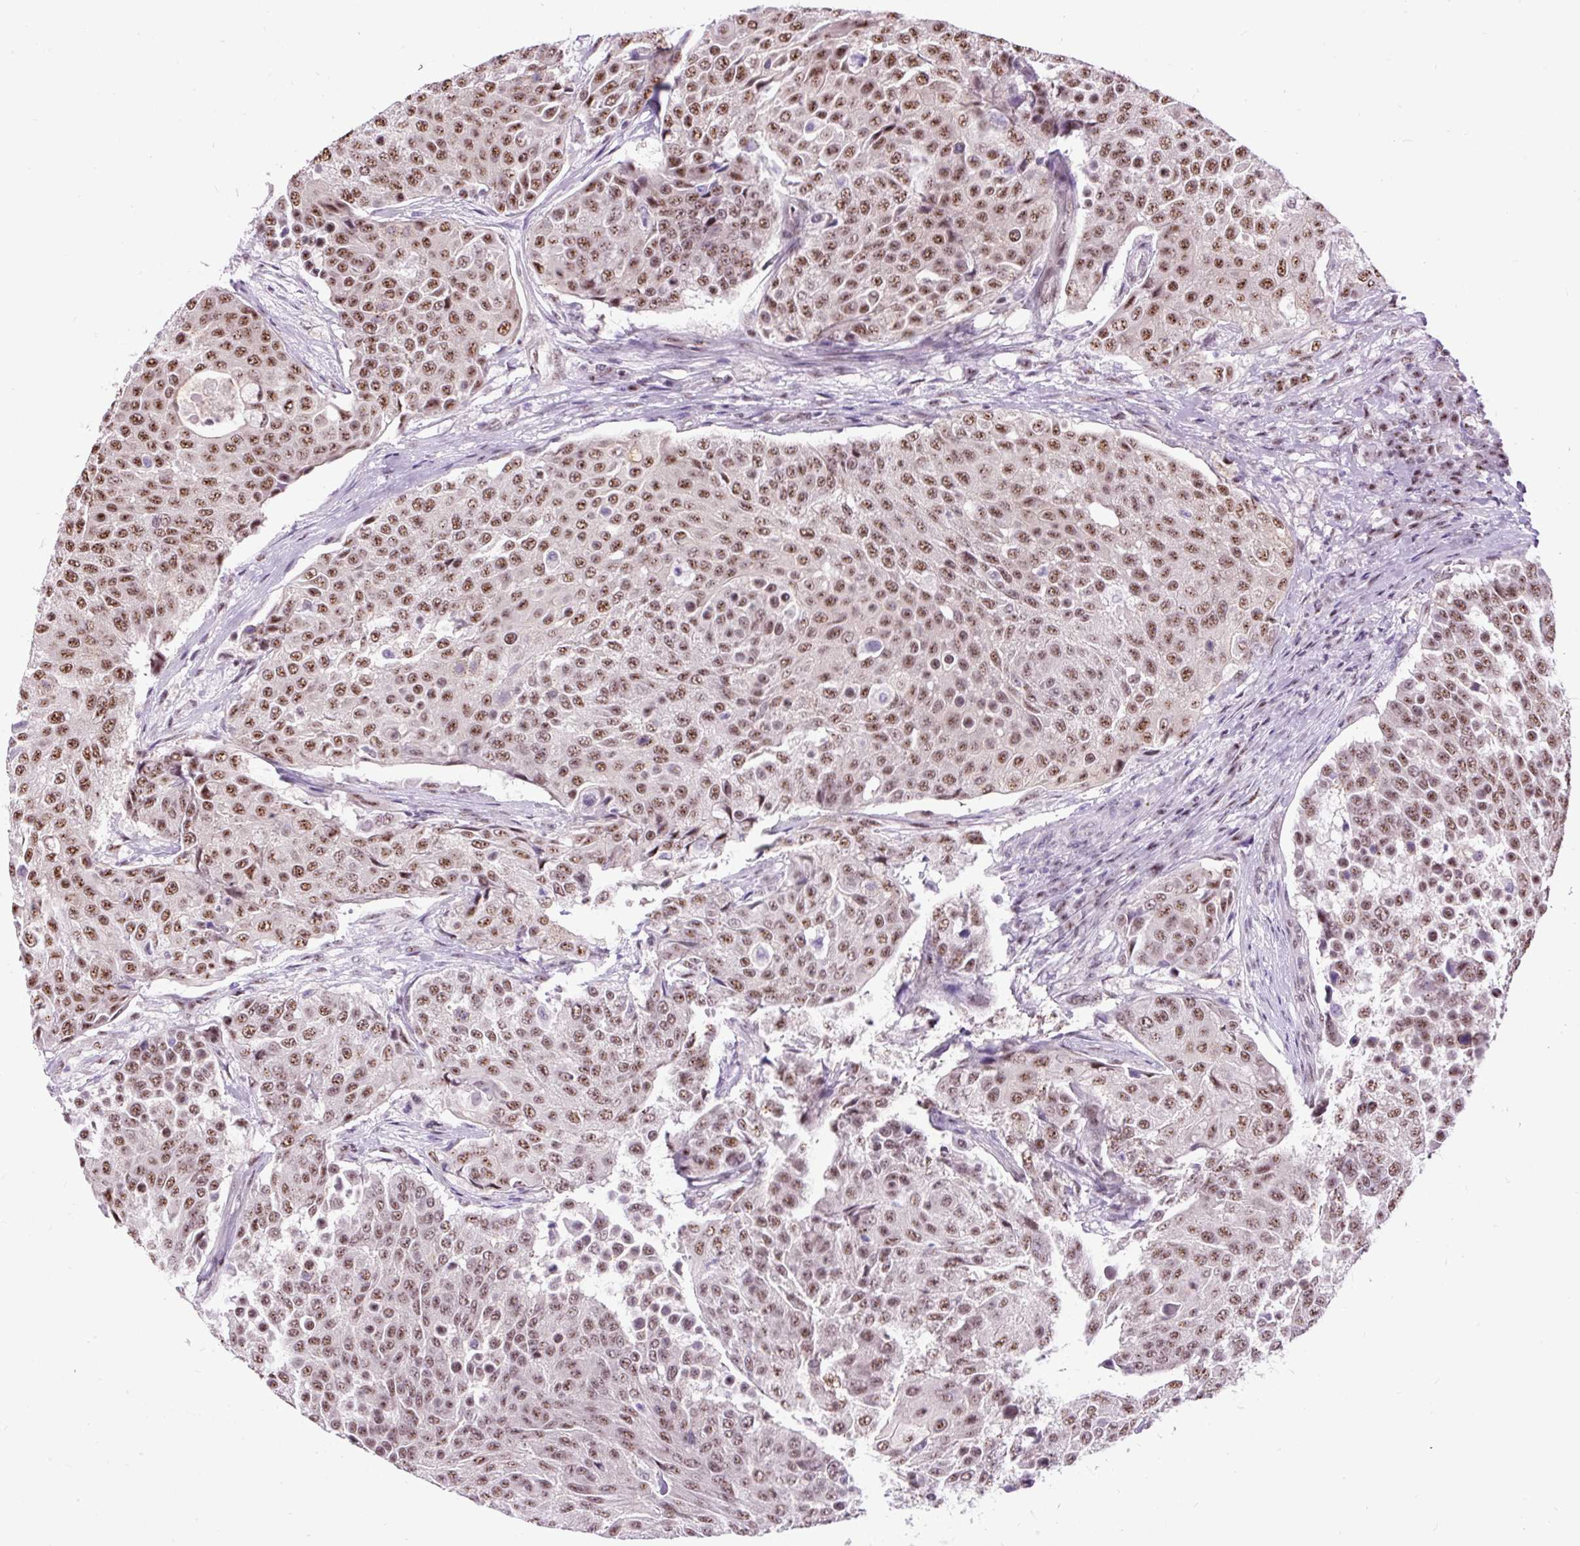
{"staining": {"intensity": "moderate", "quantity": ">75%", "location": "nuclear"}, "tissue": "urothelial cancer", "cell_type": "Tumor cells", "image_type": "cancer", "snomed": [{"axis": "morphology", "description": "Urothelial carcinoma, High grade"}, {"axis": "topography", "description": "Urinary bladder"}], "caption": "Human high-grade urothelial carcinoma stained with a protein marker demonstrates moderate staining in tumor cells.", "gene": "SMC5", "patient": {"sex": "female", "age": 63}}